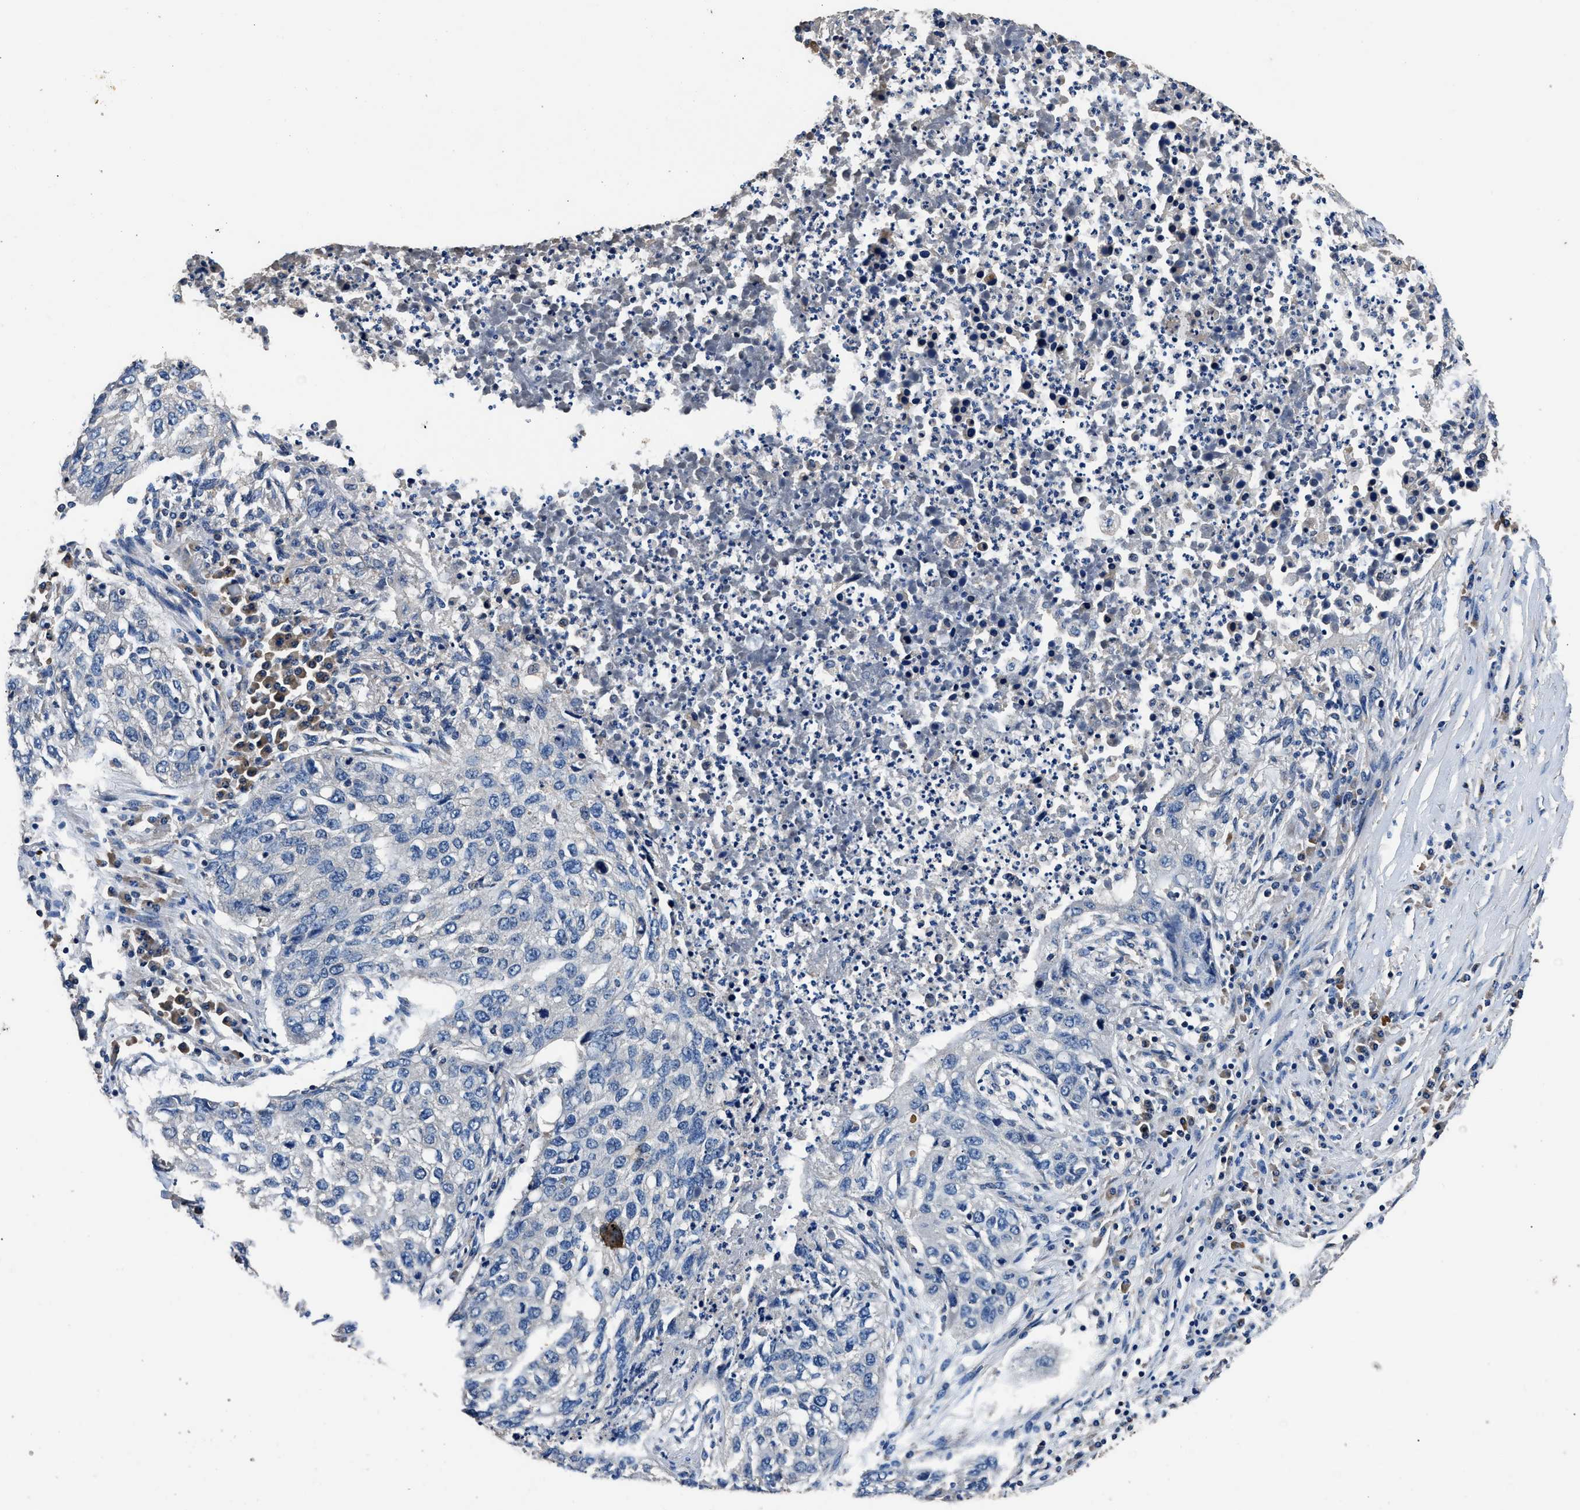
{"staining": {"intensity": "negative", "quantity": "none", "location": "none"}, "tissue": "lung cancer", "cell_type": "Tumor cells", "image_type": "cancer", "snomed": [{"axis": "morphology", "description": "Squamous cell carcinoma, NOS"}, {"axis": "topography", "description": "Lung"}], "caption": "Squamous cell carcinoma (lung) was stained to show a protein in brown. There is no significant expression in tumor cells.", "gene": "DHRS7B", "patient": {"sex": "female", "age": 63}}